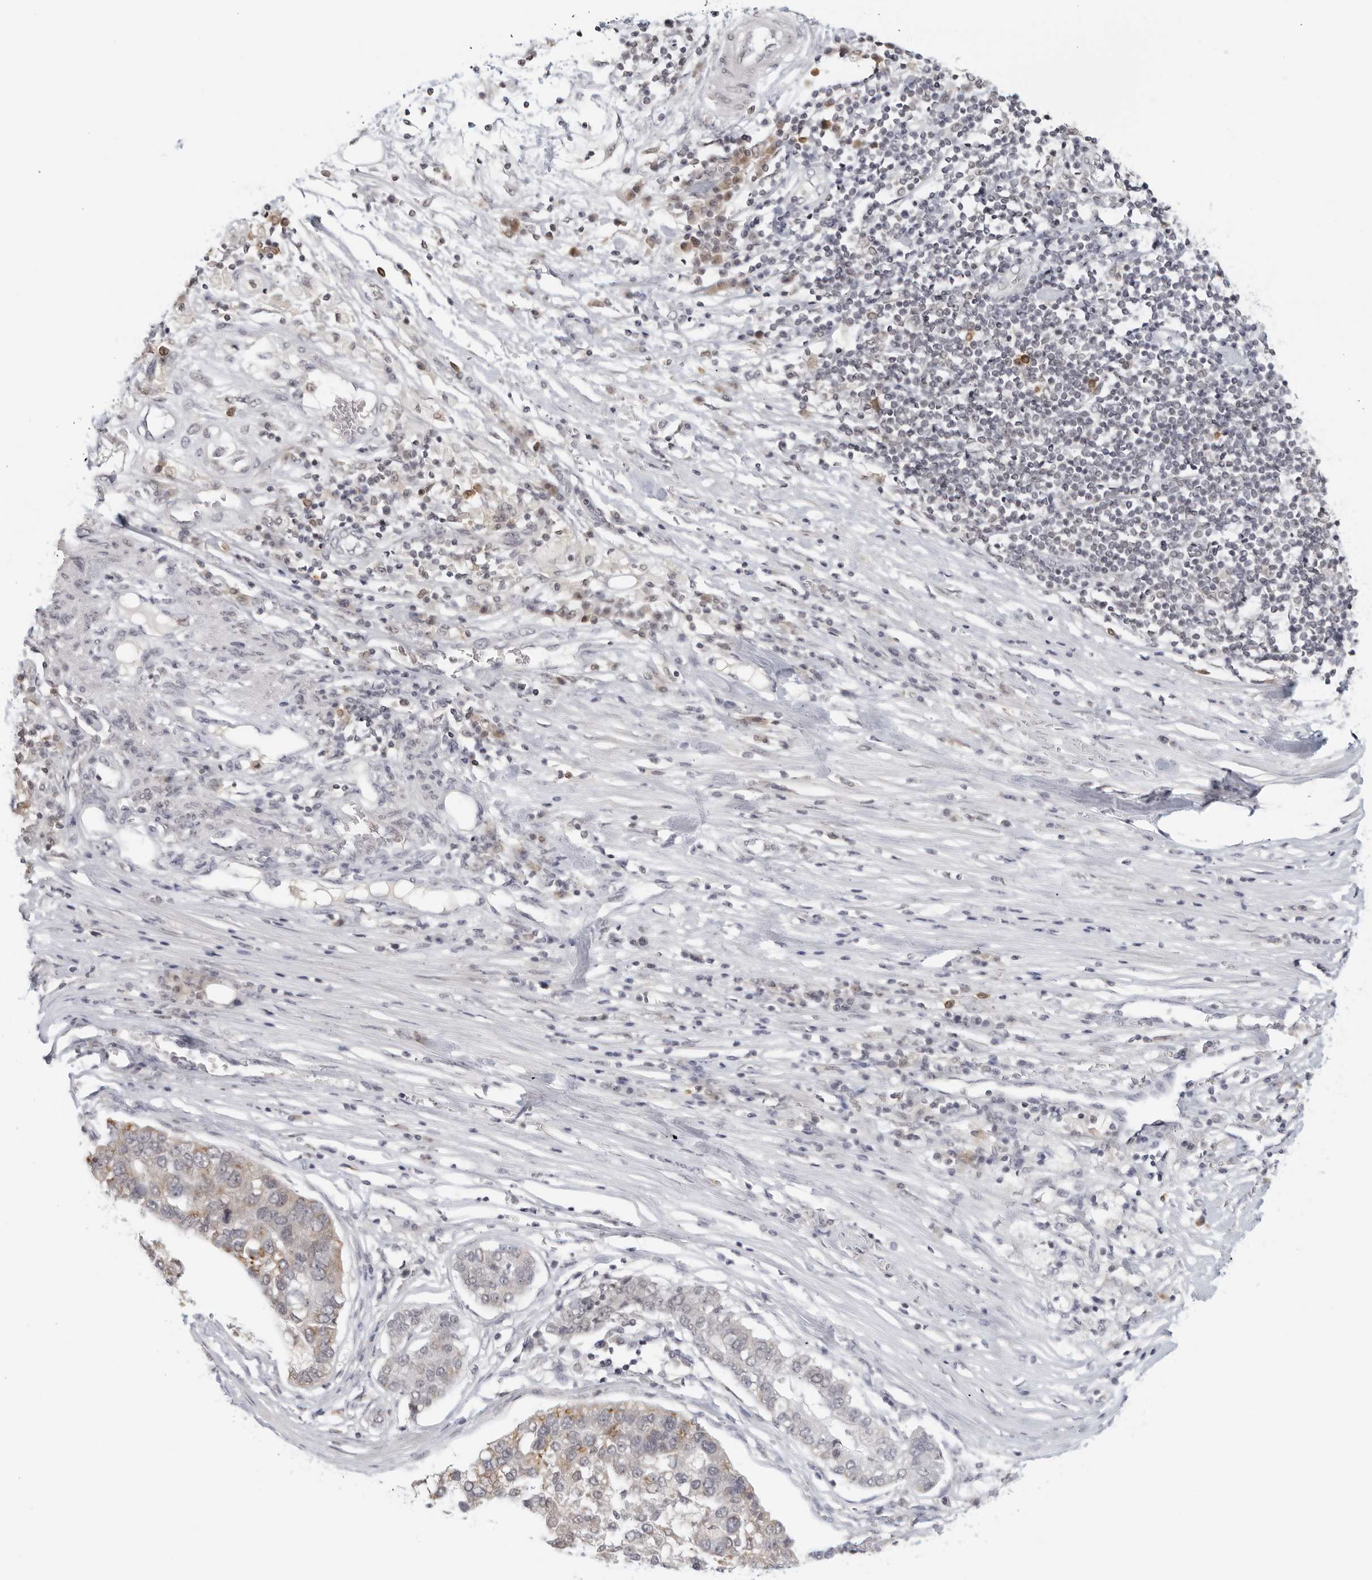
{"staining": {"intensity": "weak", "quantity": "<25%", "location": "cytoplasmic/membranous"}, "tissue": "pancreatic cancer", "cell_type": "Tumor cells", "image_type": "cancer", "snomed": [{"axis": "morphology", "description": "Adenocarcinoma, NOS"}, {"axis": "topography", "description": "Pancreas"}], "caption": "Tumor cells show no significant expression in pancreatic cancer.", "gene": "RAB11FIP3", "patient": {"sex": "female", "age": 61}}